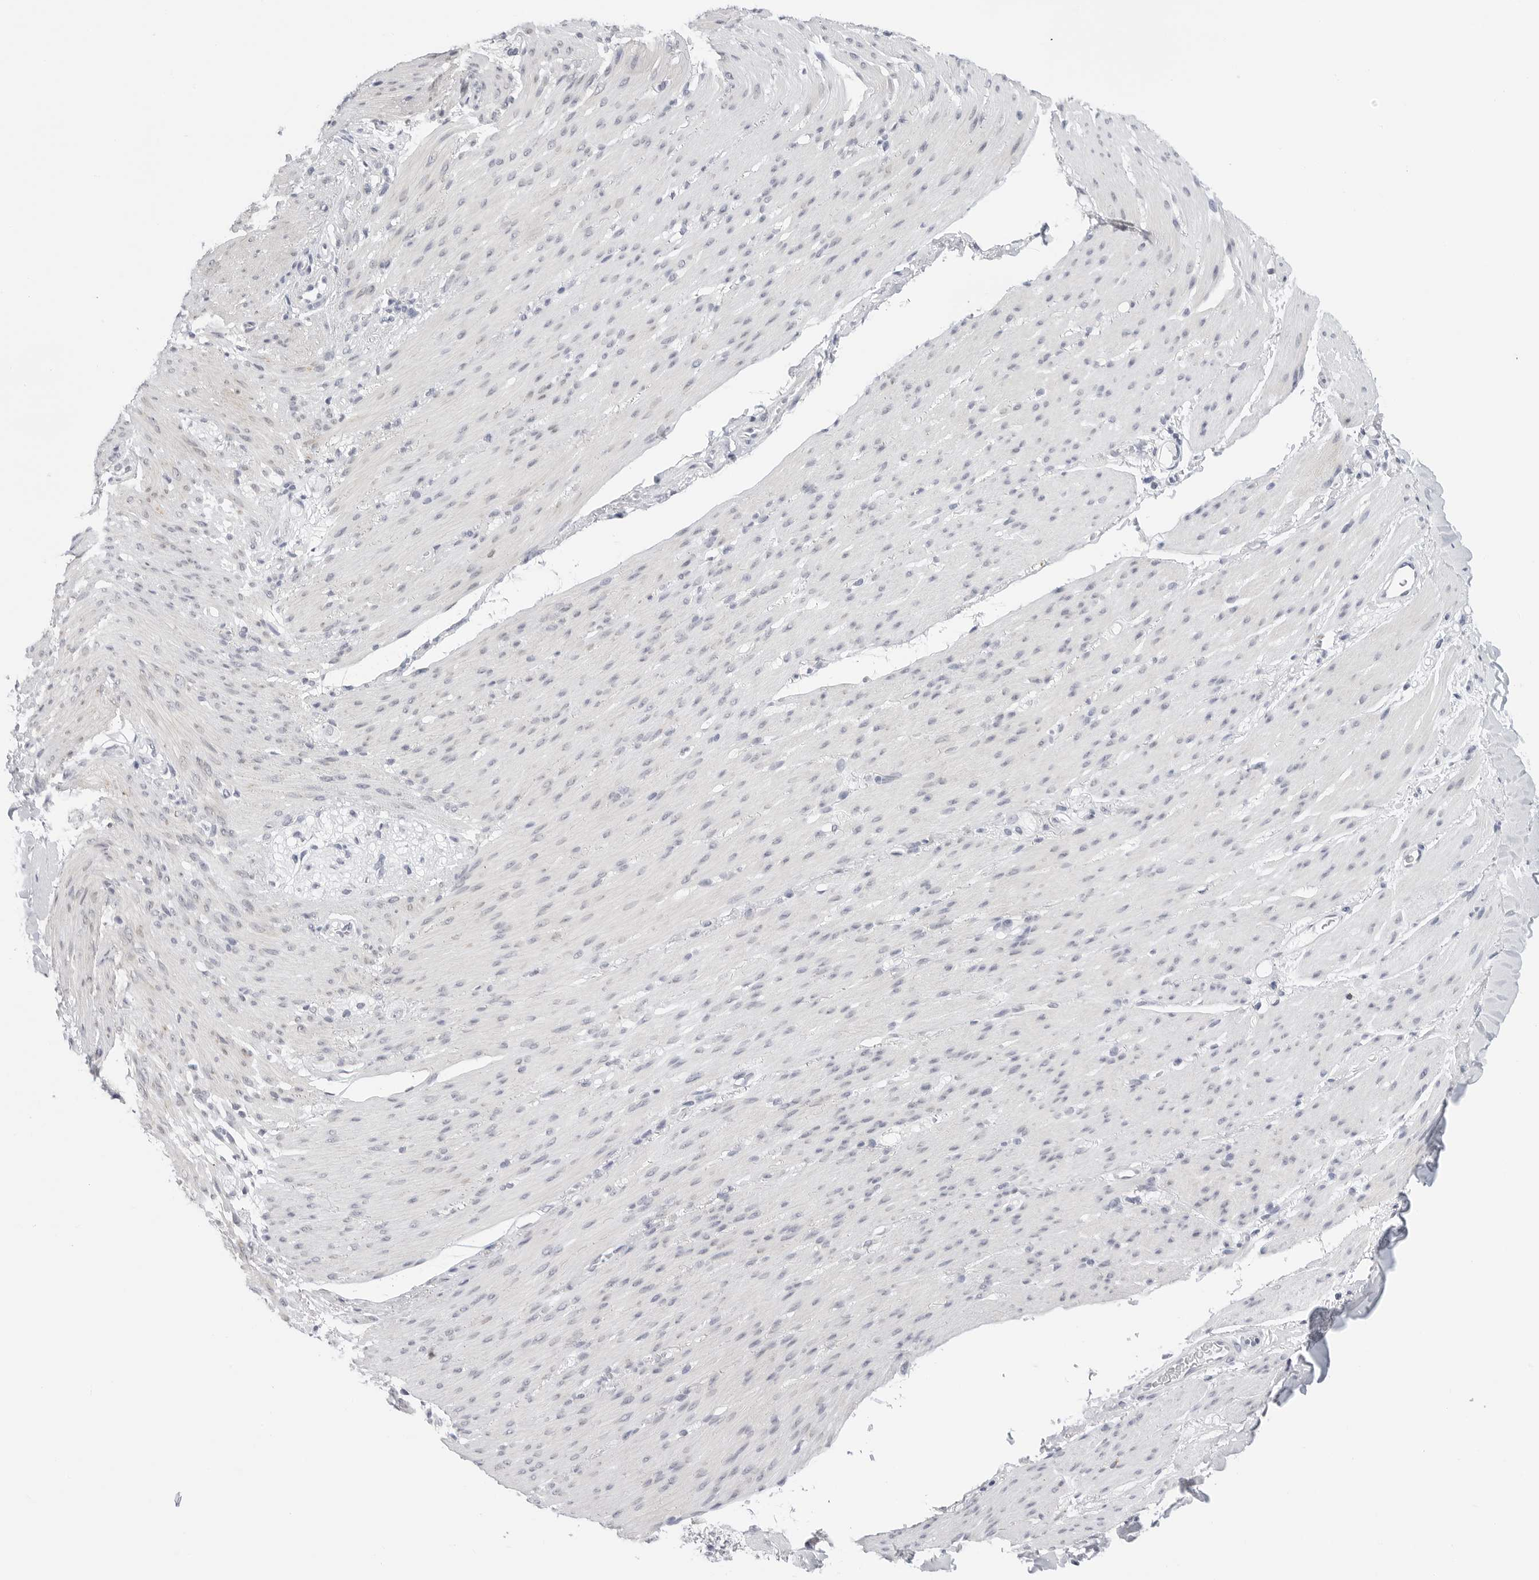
{"staining": {"intensity": "negative", "quantity": "none", "location": "none"}, "tissue": "smooth muscle", "cell_type": "Smooth muscle cells", "image_type": "normal", "snomed": [{"axis": "morphology", "description": "Normal tissue, NOS"}, {"axis": "topography", "description": "Colon"}, {"axis": "topography", "description": "Peripheral nerve tissue"}], "caption": "A high-resolution histopathology image shows immunohistochemistry staining of unremarkable smooth muscle, which exhibits no significant staining in smooth muscle cells.", "gene": "HSPB7", "patient": {"sex": "female", "age": 61}}